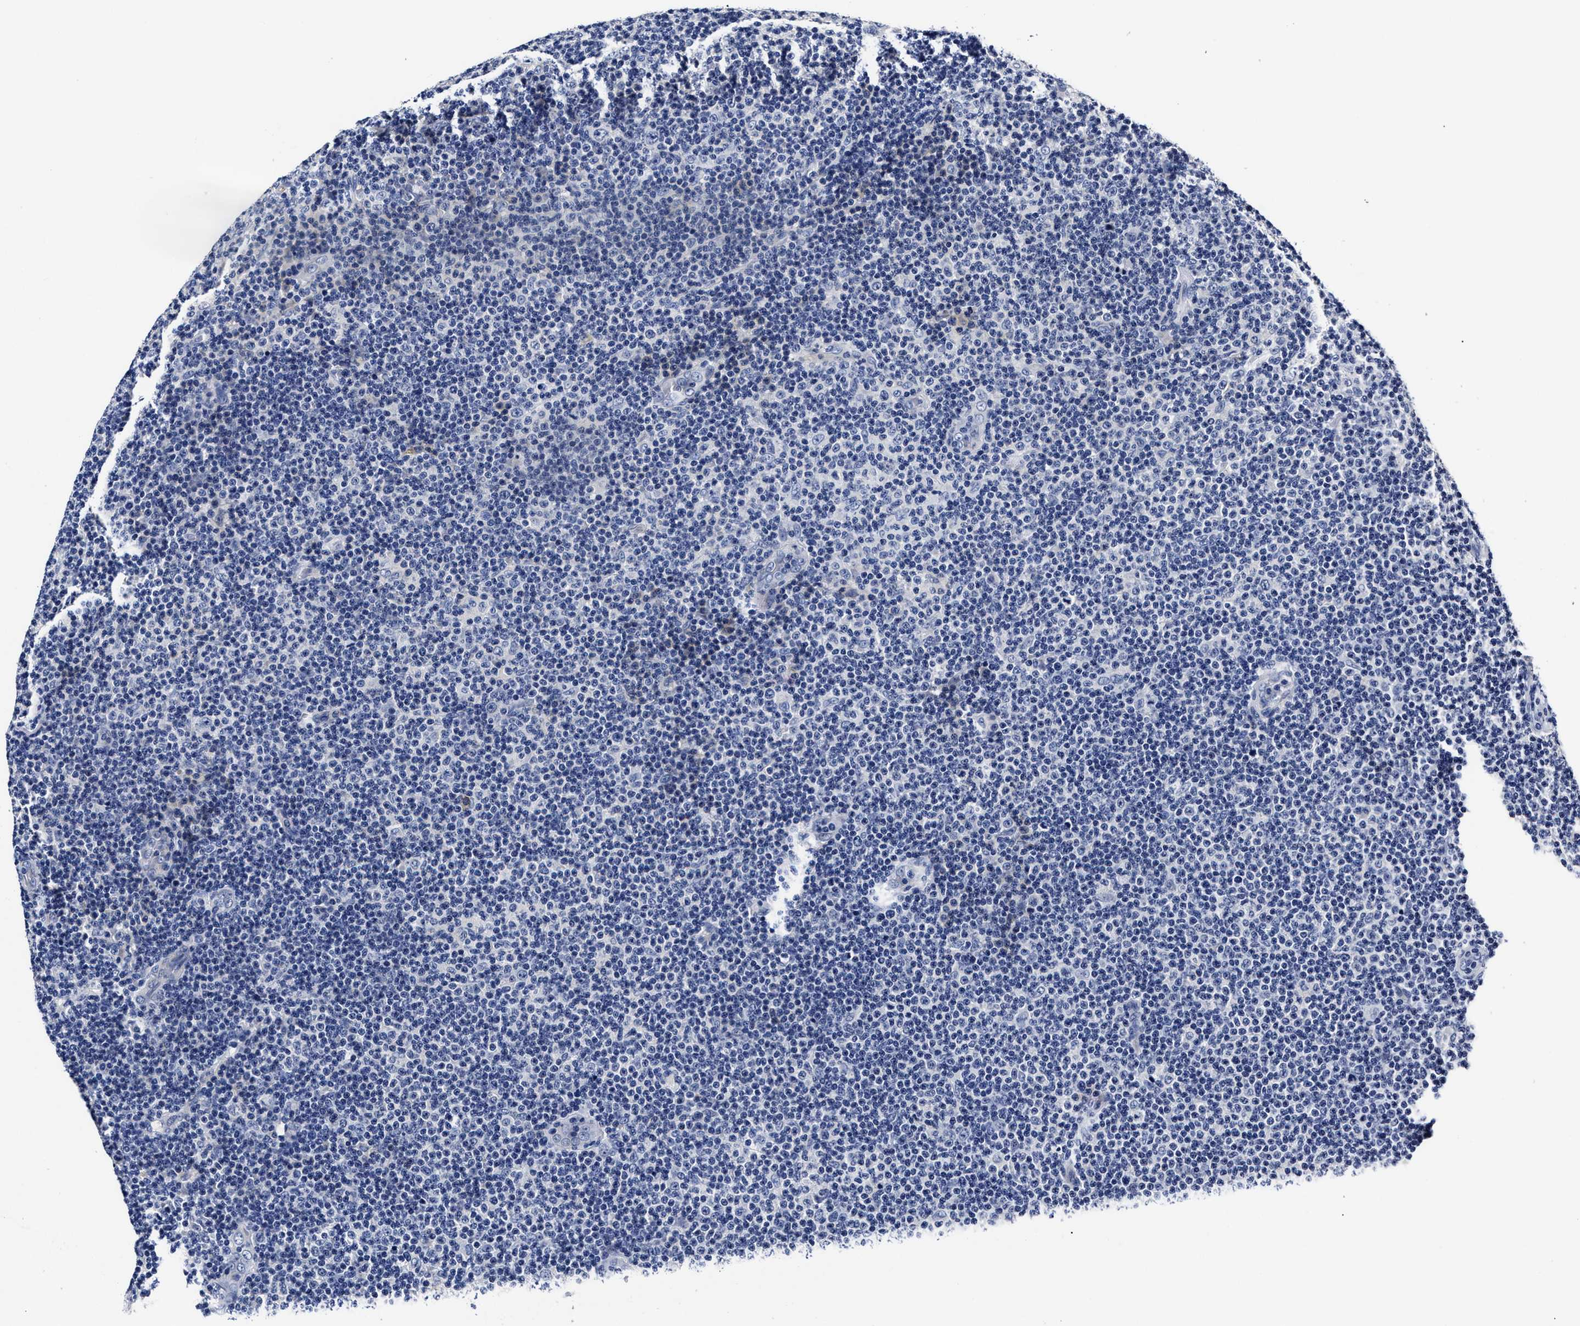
{"staining": {"intensity": "negative", "quantity": "none", "location": "none"}, "tissue": "lymphoma", "cell_type": "Tumor cells", "image_type": "cancer", "snomed": [{"axis": "morphology", "description": "Malignant lymphoma, non-Hodgkin's type, Low grade"}, {"axis": "topography", "description": "Lymph node"}], "caption": "Low-grade malignant lymphoma, non-Hodgkin's type stained for a protein using immunohistochemistry (IHC) shows no staining tumor cells.", "gene": "OLFML2A", "patient": {"sex": "male", "age": 83}}